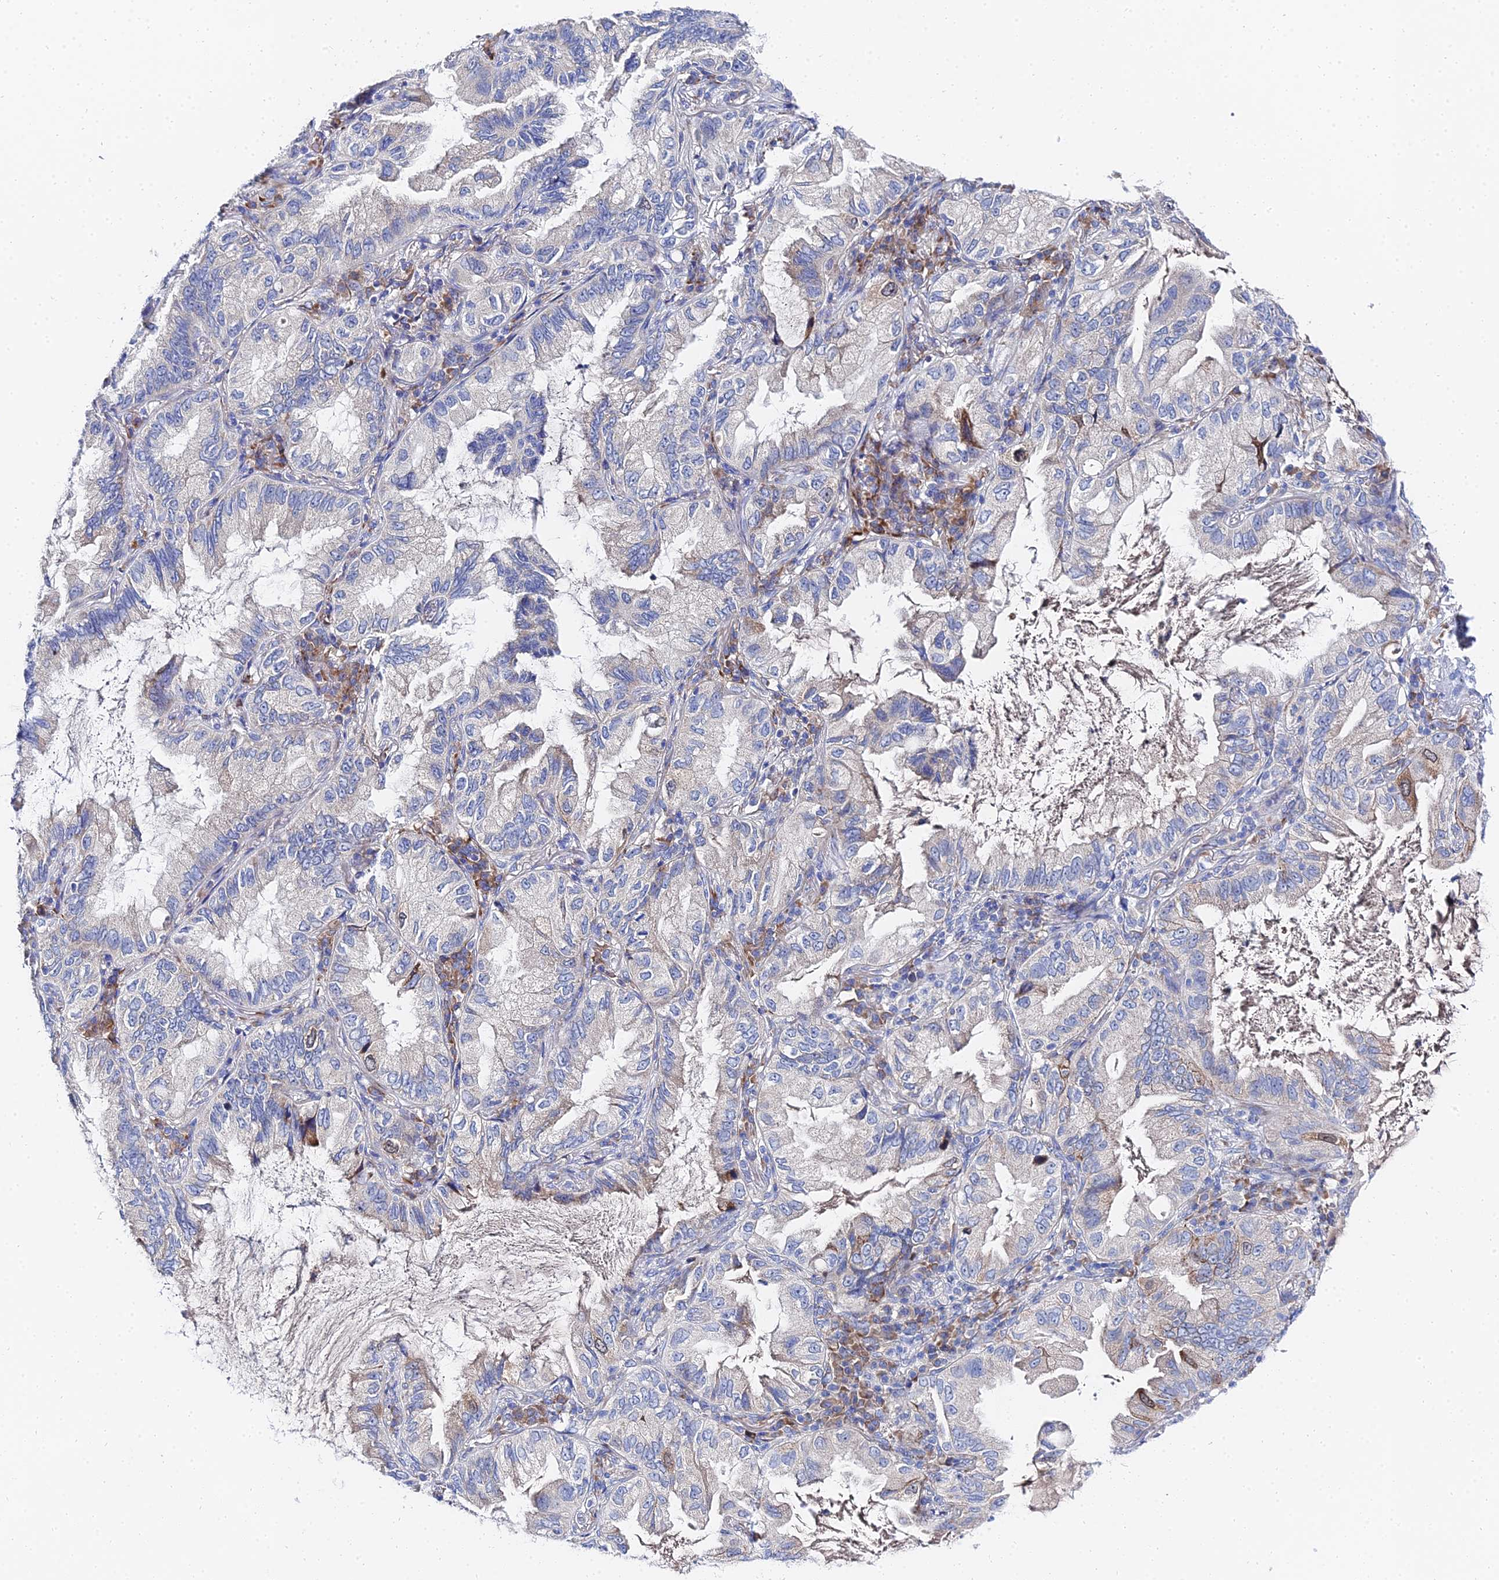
{"staining": {"intensity": "negative", "quantity": "none", "location": "none"}, "tissue": "lung cancer", "cell_type": "Tumor cells", "image_type": "cancer", "snomed": [{"axis": "morphology", "description": "Adenocarcinoma, NOS"}, {"axis": "topography", "description": "Lung"}], "caption": "Immunohistochemical staining of human lung cancer exhibits no significant positivity in tumor cells.", "gene": "PTTG1", "patient": {"sex": "female", "age": 69}}